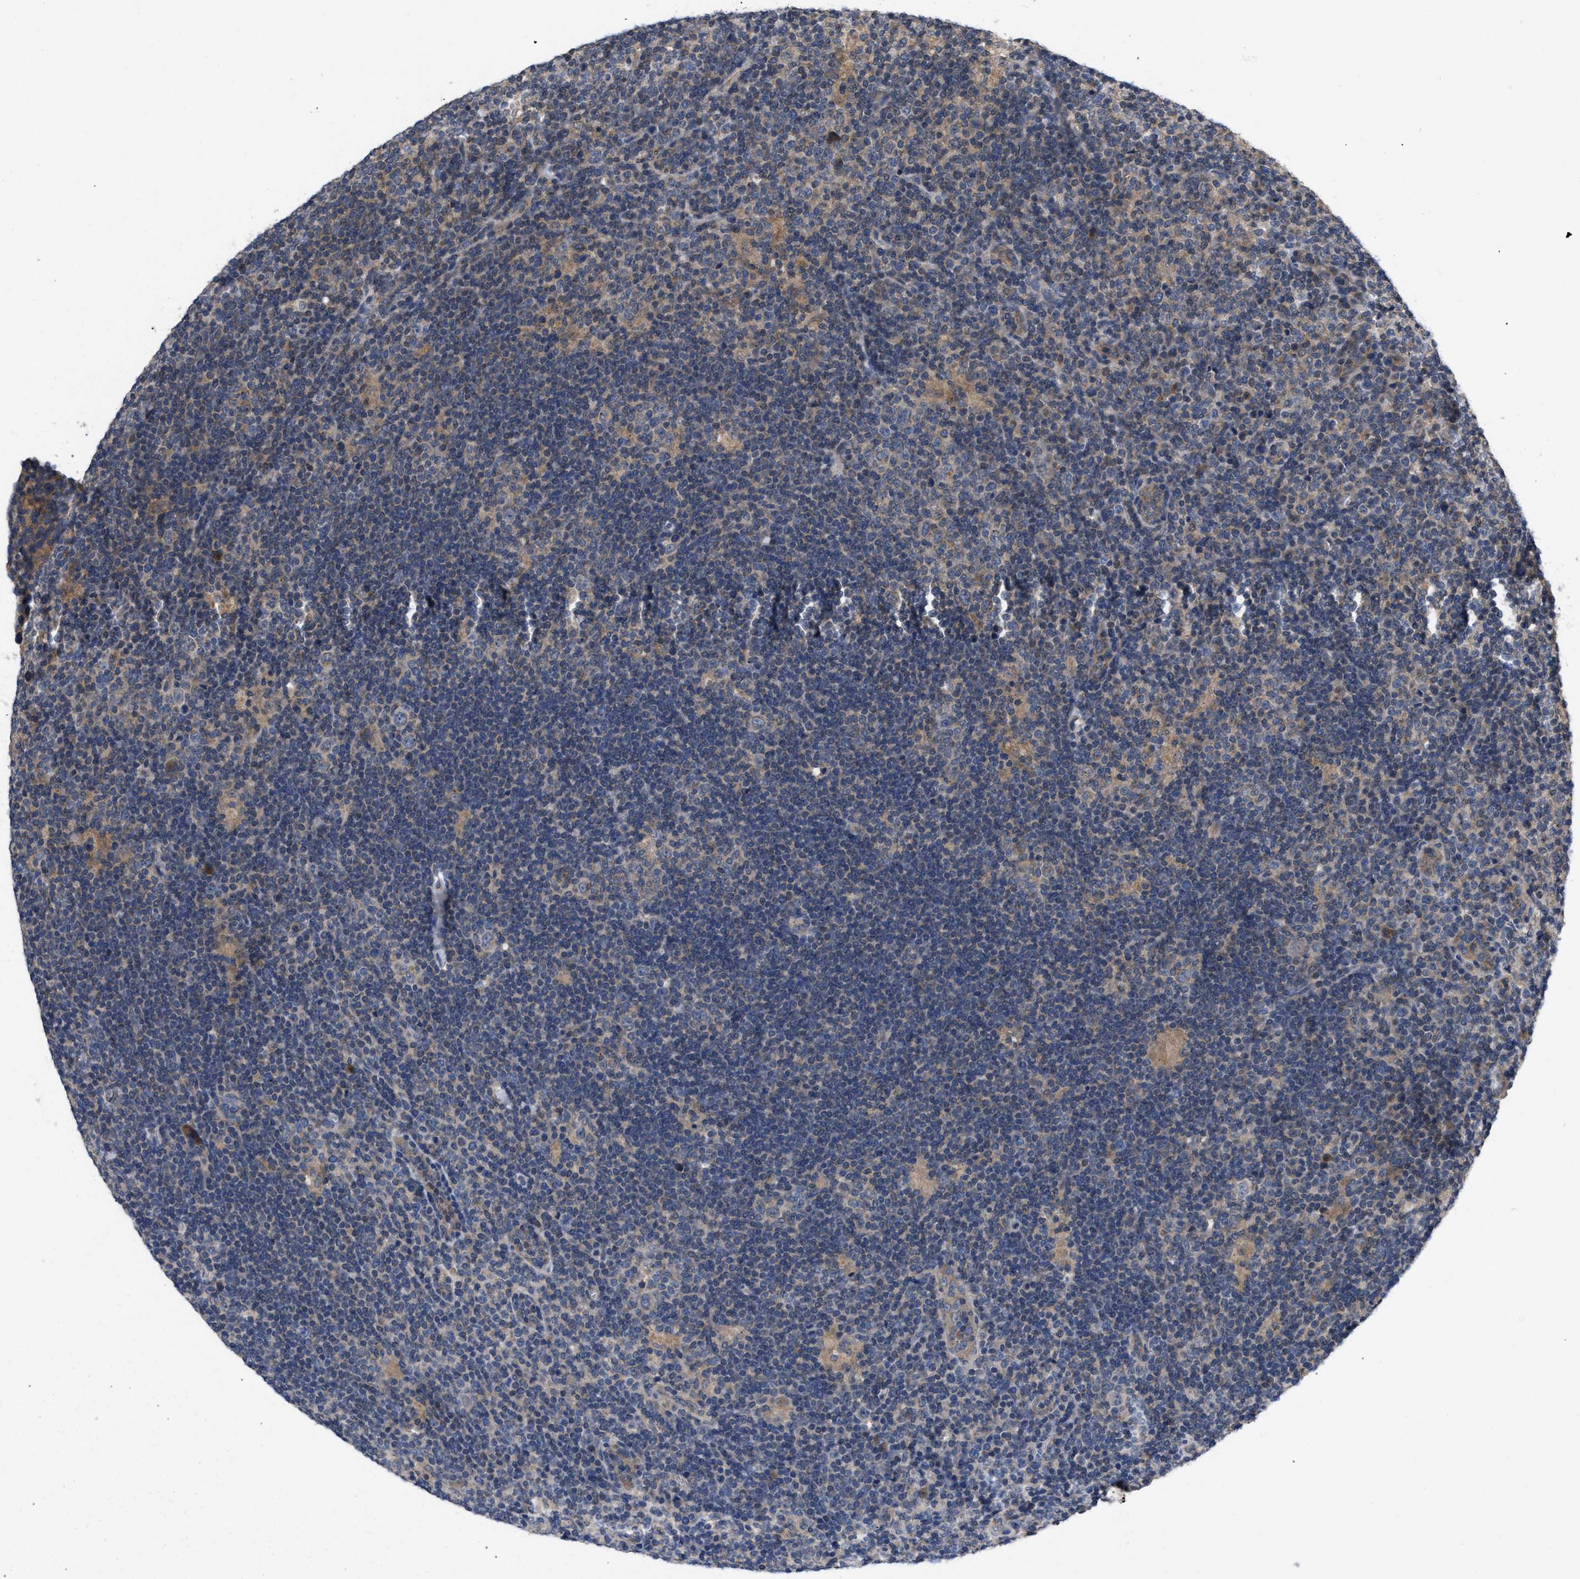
{"staining": {"intensity": "weak", "quantity": "25%-75%", "location": "cytoplasmic/membranous"}, "tissue": "lymphoma", "cell_type": "Tumor cells", "image_type": "cancer", "snomed": [{"axis": "morphology", "description": "Hodgkin's disease, NOS"}, {"axis": "topography", "description": "Lymph node"}], "caption": "Immunohistochemical staining of human Hodgkin's disease reveals low levels of weak cytoplasmic/membranous staining in about 25%-75% of tumor cells.", "gene": "VPS4A", "patient": {"sex": "female", "age": 57}}